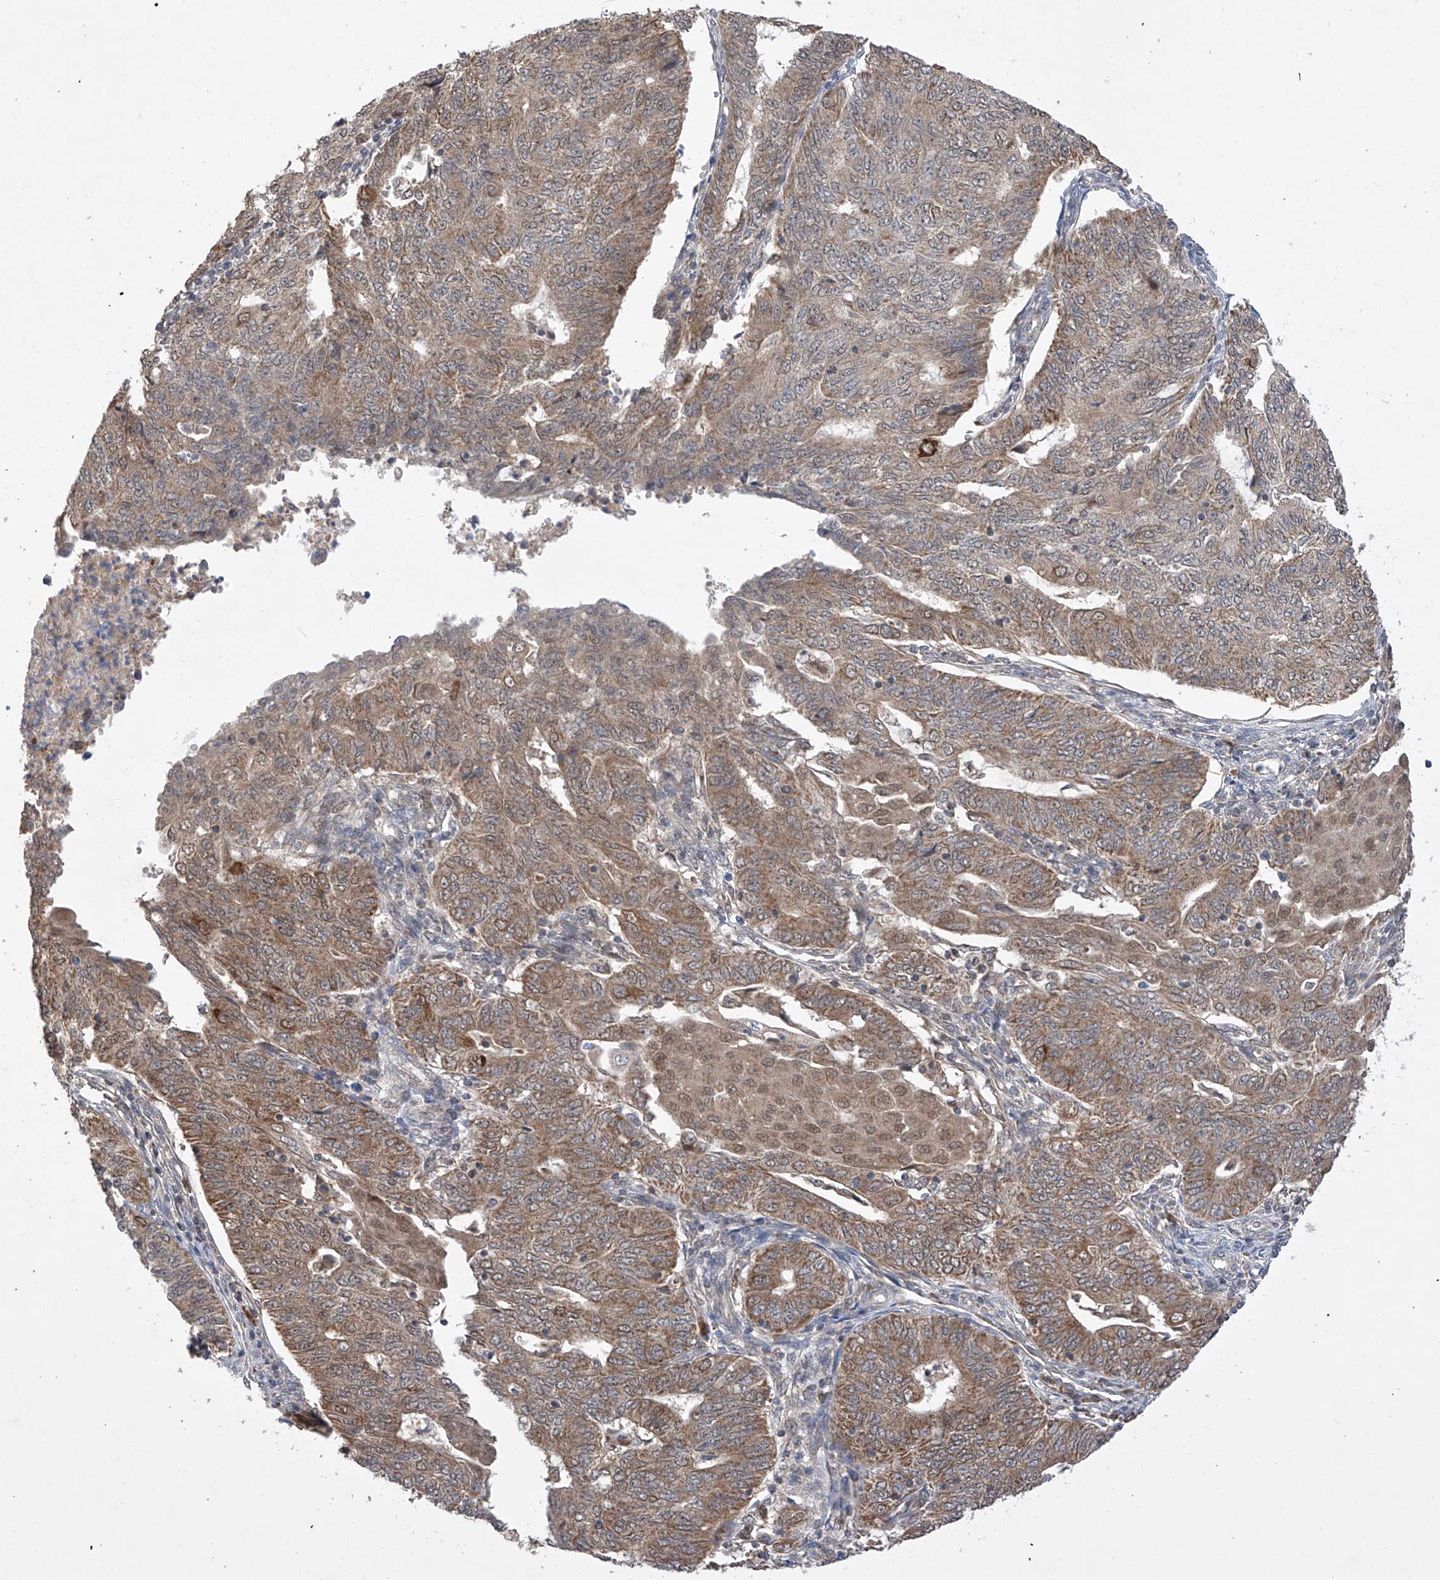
{"staining": {"intensity": "moderate", "quantity": ">75%", "location": "cytoplasmic/membranous"}, "tissue": "endometrial cancer", "cell_type": "Tumor cells", "image_type": "cancer", "snomed": [{"axis": "morphology", "description": "Adenocarcinoma, NOS"}, {"axis": "topography", "description": "Endometrium"}], "caption": "Human endometrial cancer (adenocarcinoma) stained with a protein marker displays moderate staining in tumor cells.", "gene": "SDHAF4", "patient": {"sex": "female", "age": 32}}